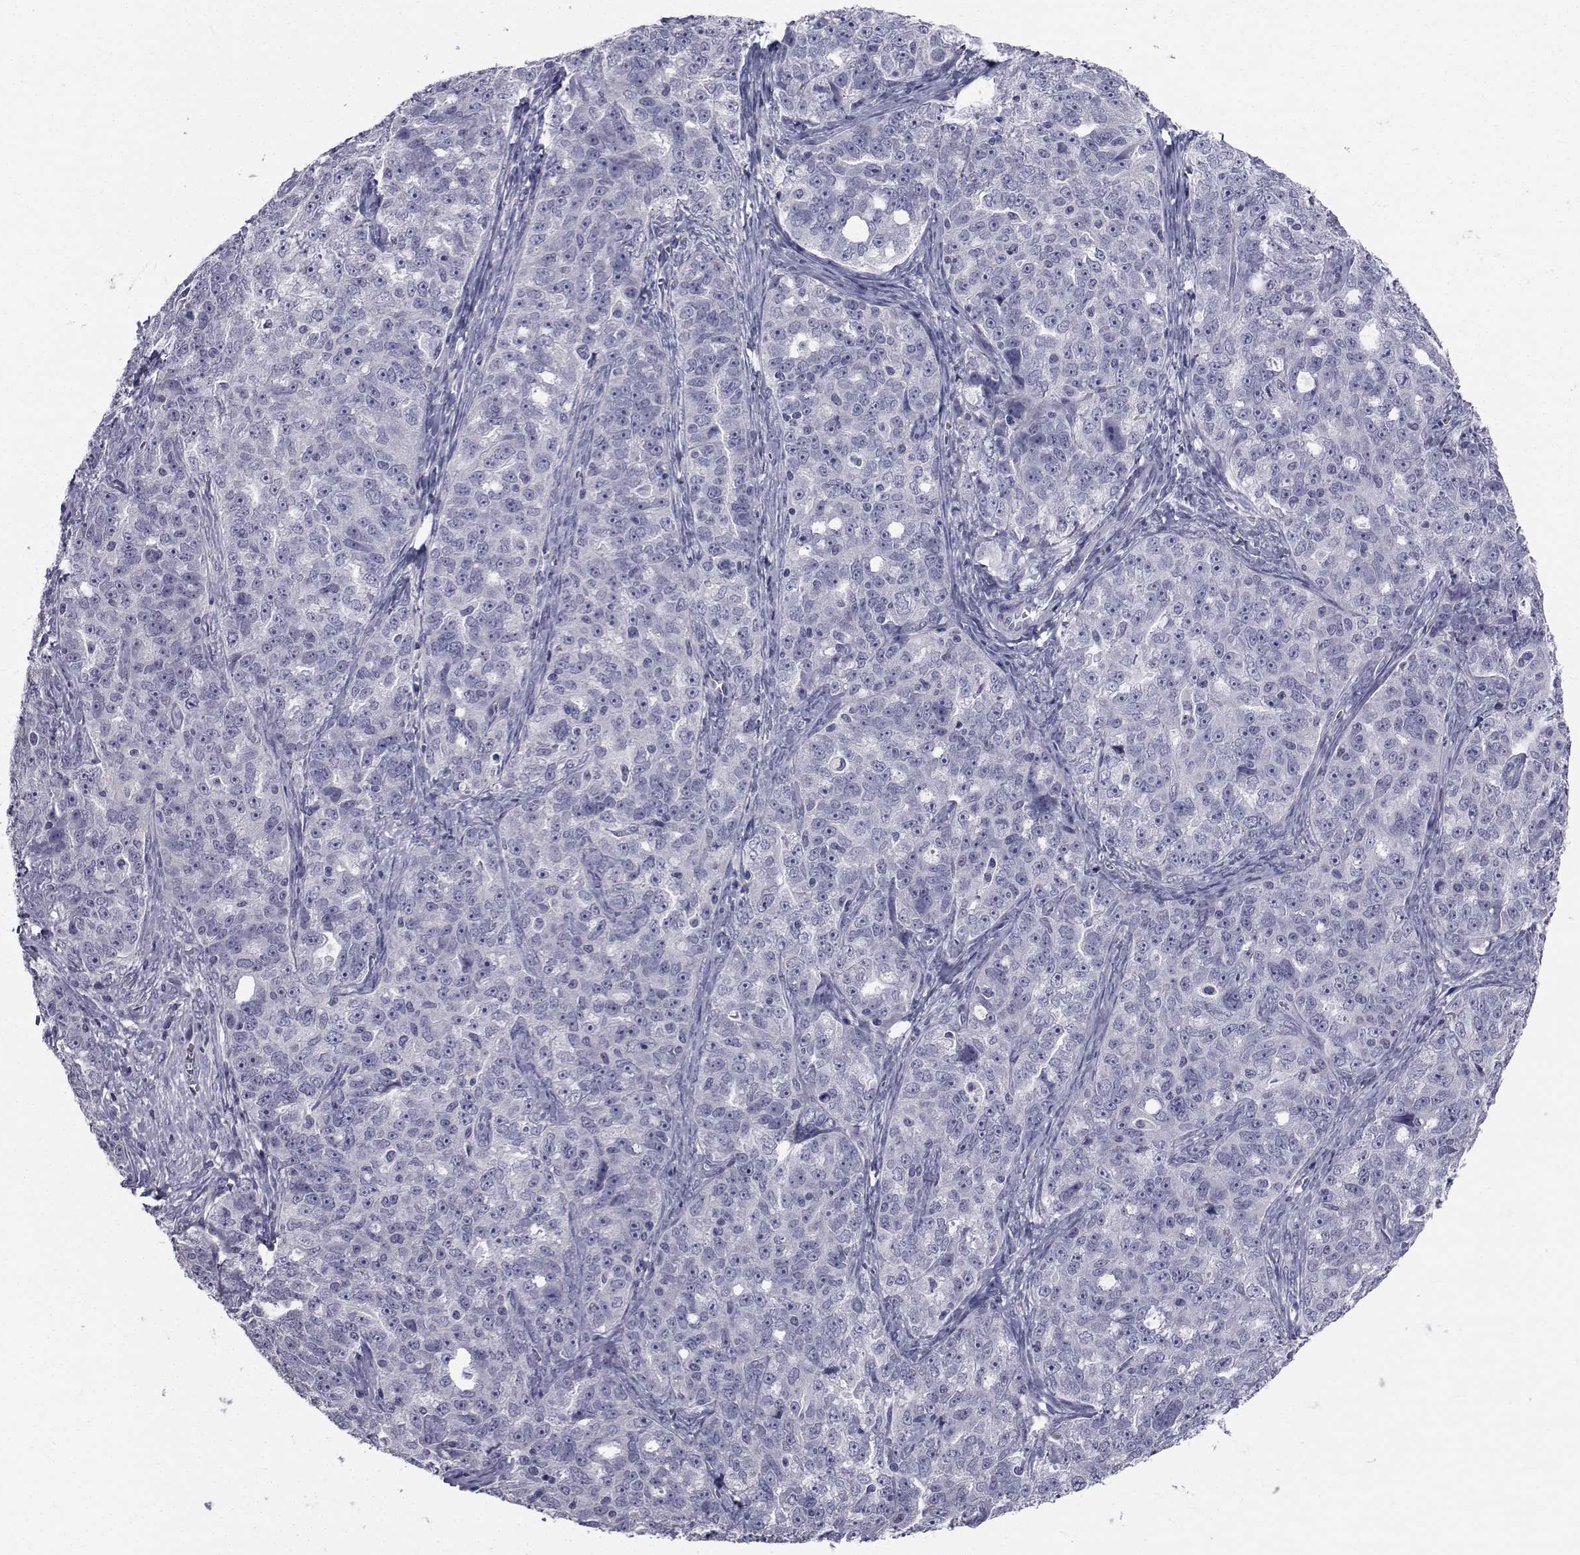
{"staining": {"intensity": "negative", "quantity": "none", "location": "none"}, "tissue": "ovarian cancer", "cell_type": "Tumor cells", "image_type": "cancer", "snomed": [{"axis": "morphology", "description": "Cystadenocarcinoma, serous, NOS"}, {"axis": "topography", "description": "Ovary"}], "caption": "There is no significant positivity in tumor cells of ovarian serous cystadenocarcinoma.", "gene": "CHRNA1", "patient": {"sex": "female", "age": 51}}